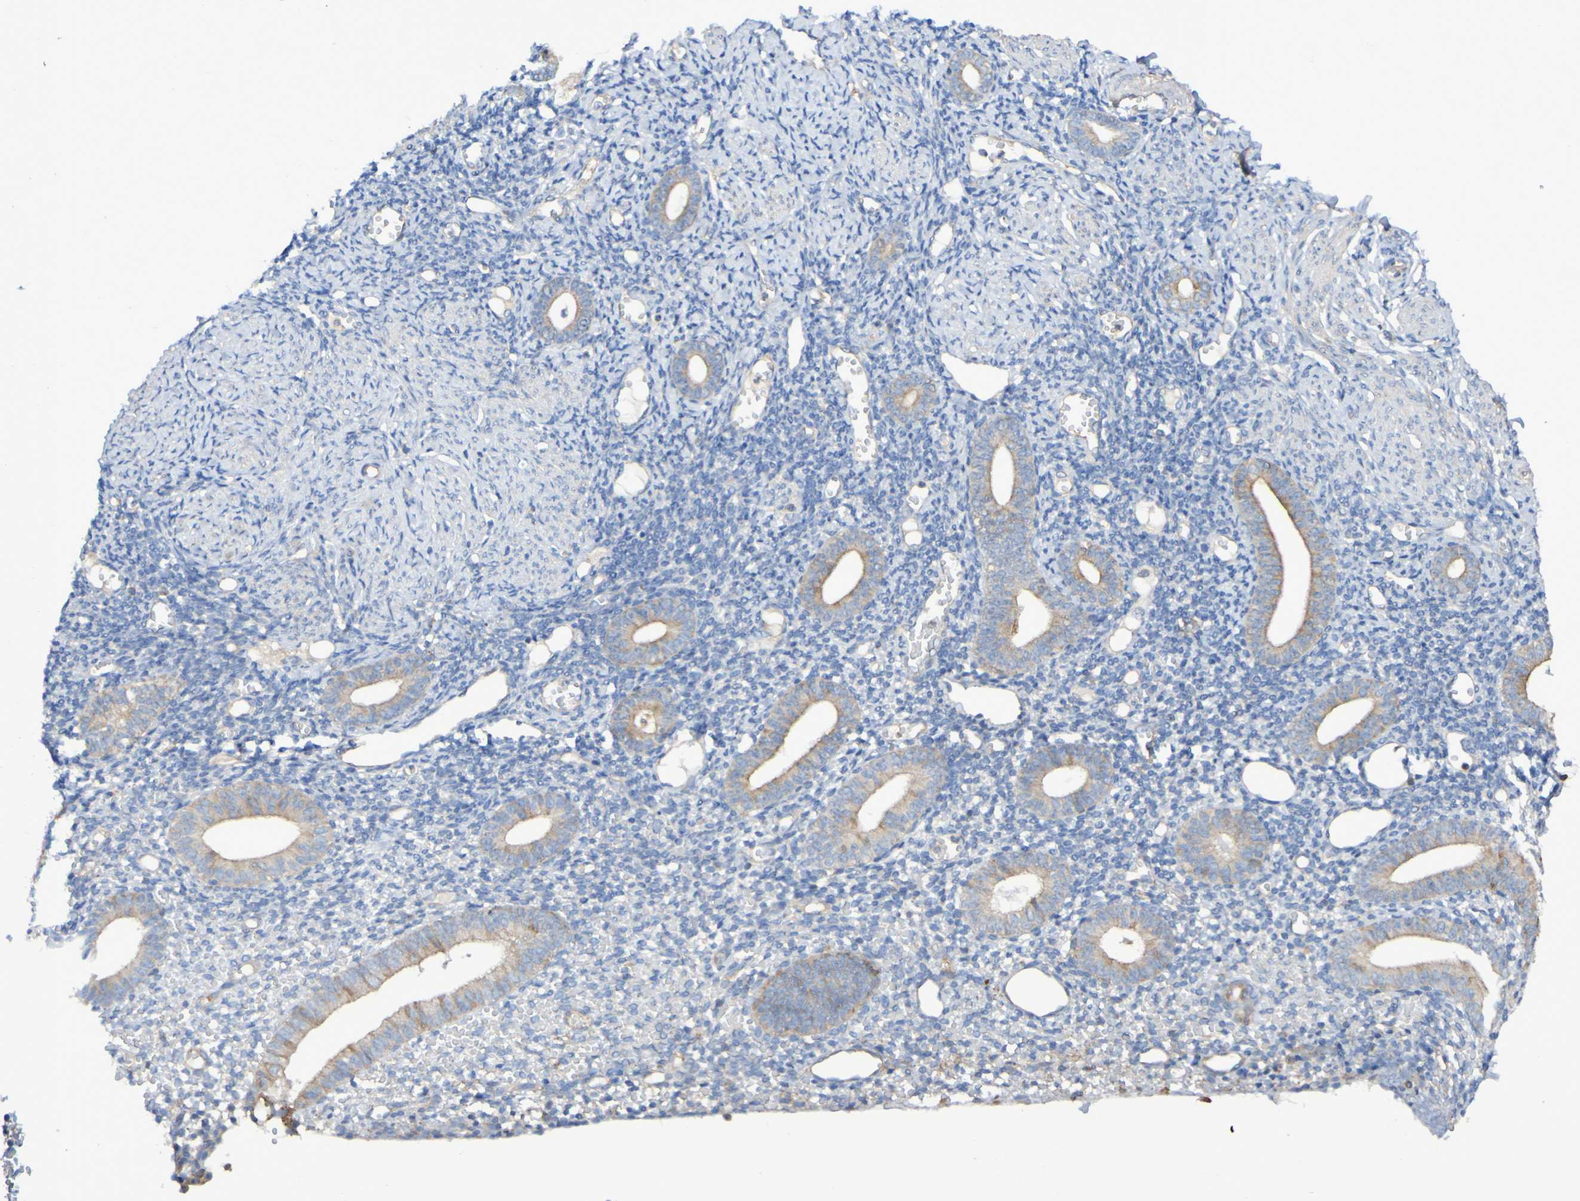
{"staining": {"intensity": "weak", "quantity": "<25%", "location": "cytoplasmic/membranous"}, "tissue": "endometrium", "cell_type": "Cells in endometrial stroma", "image_type": "normal", "snomed": [{"axis": "morphology", "description": "Normal tissue, NOS"}, {"axis": "topography", "description": "Endometrium"}], "caption": "DAB immunohistochemical staining of normal human endometrium reveals no significant positivity in cells in endometrial stroma. Nuclei are stained in blue.", "gene": "SYNJ1", "patient": {"sex": "female", "age": 50}}